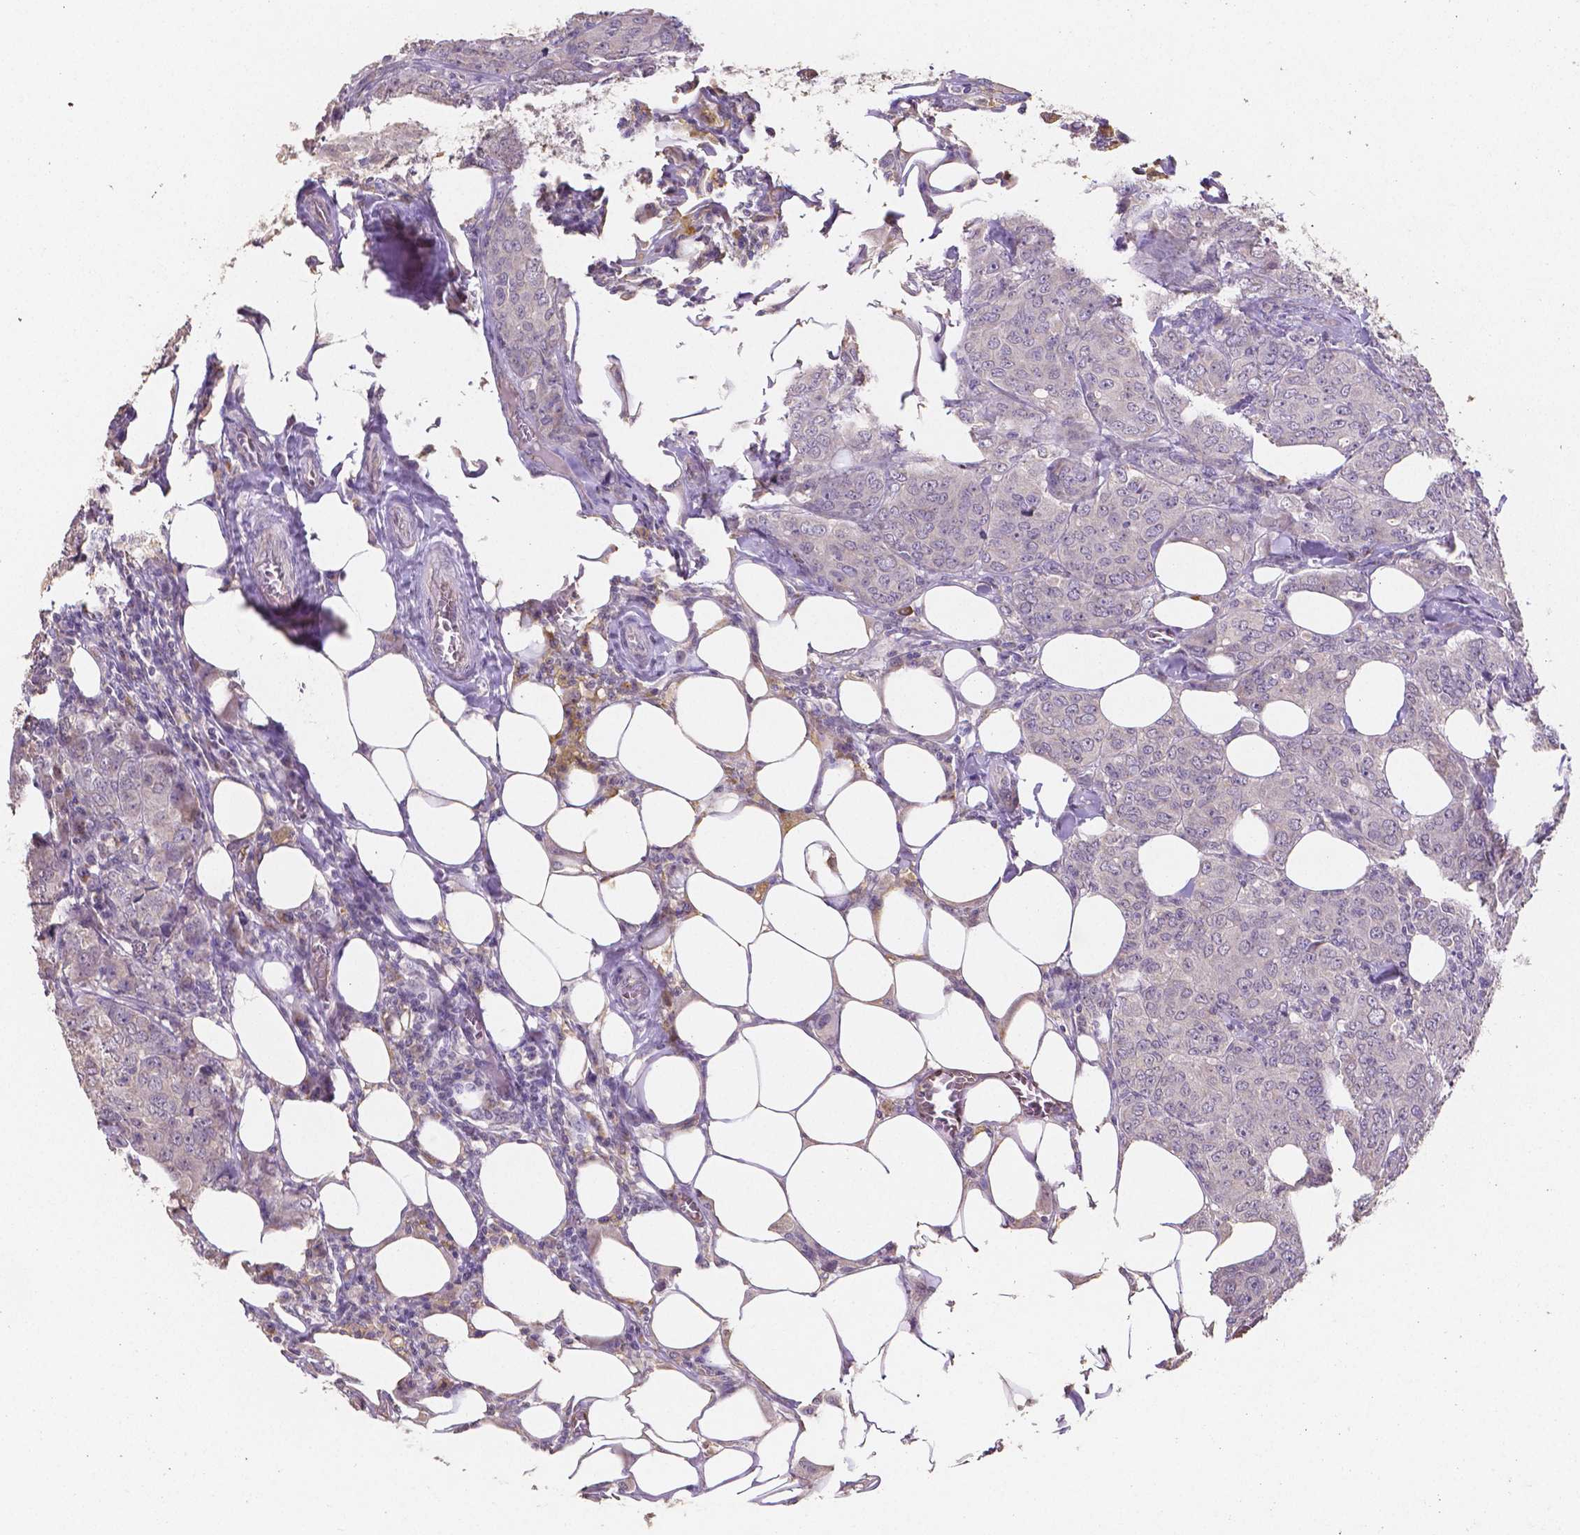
{"staining": {"intensity": "negative", "quantity": "none", "location": "none"}, "tissue": "breast cancer", "cell_type": "Tumor cells", "image_type": "cancer", "snomed": [{"axis": "morphology", "description": "Duct carcinoma"}, {"axis": "topography", "description": "Breast"}], "caption": "Breast cancer (infiltrating ductal carcinoma) stained for a protein using immunohistochemistry exhibits no expression tumor cells.", "gene": "ELAVL2", "patient": {"sex": "female", "age": 43}}